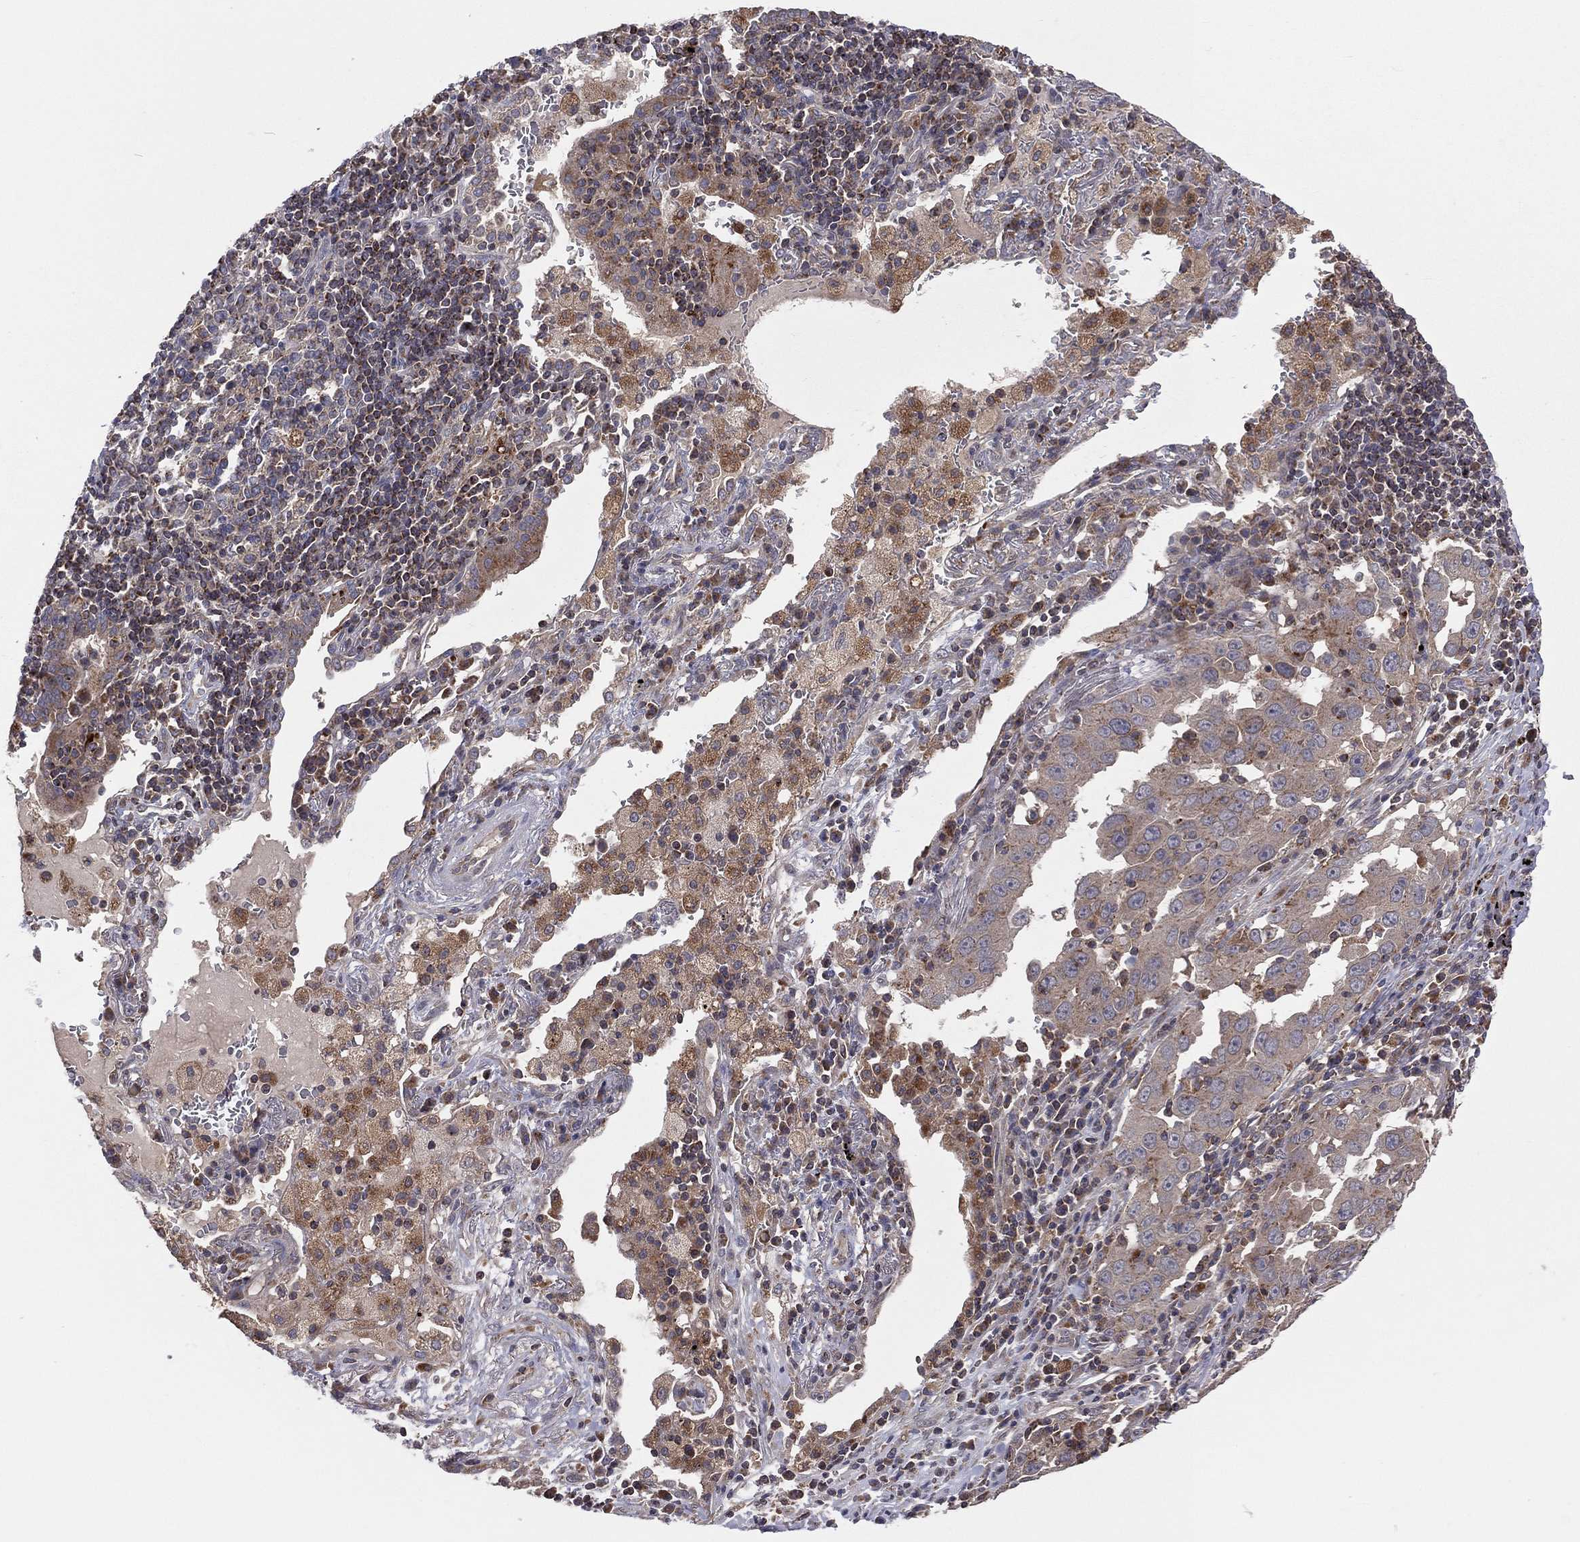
{"staining": {"intensity": "negative", "quantity": "none", "location": "none"}, "tissue": "lung cancer", "cell_type": "Tumor cells", "image_type": "cancer", "snomed": [{"axis": "morphology", "description": "Adenocarcinoma, NOS"}, {"axis": "topography", "description": "Lung"}], "caption": "IHC image of adenocarcinoma (lung) stained for a protein (brown), which exhibits no positivity in tumor cells. (Brightfield microscopy of DAB immunohistochemistry at high magnification).", "gene": "STARD3", "patient": {"sex": "male", "age": 73}}